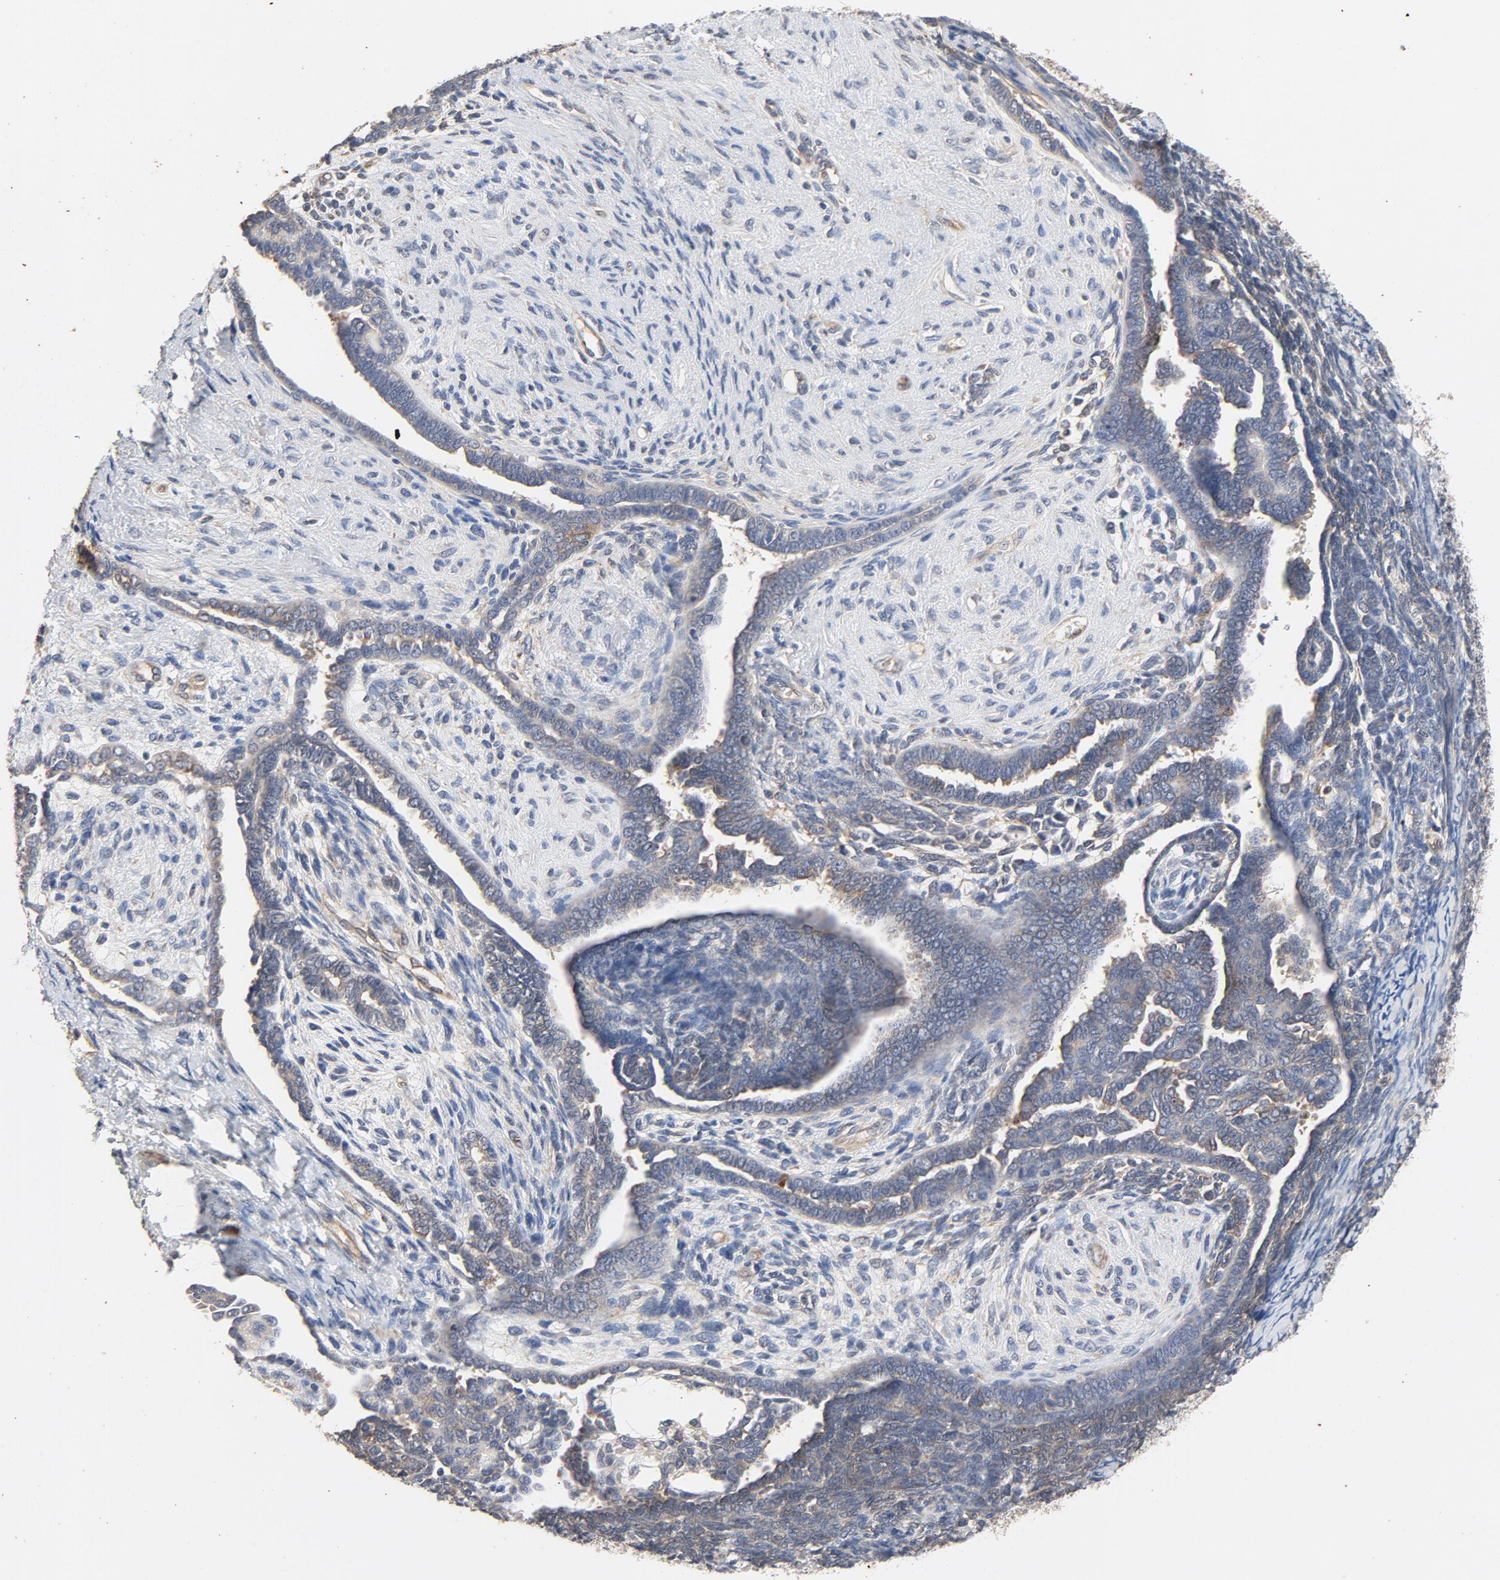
{"staining": {"intensity": "weak", "quantity": "25%-75%", "location": "cytoplasmic/membranous"}, "tissue": "endometrial cancer", "cell_type": "Tumor cells", "image_type": "cancer", "snomed": [{"axis": "morphology", "description": "Neoplasm, malignant, NOS"}, {"axis": "topography", "description": "Endometrium"}], "caption": "Endometrial cancer stained with a protein marker exhibits weak staining in tumor cells.", "gene": "UBE2J1", "patient": {"sex": "female", "age": 74}}